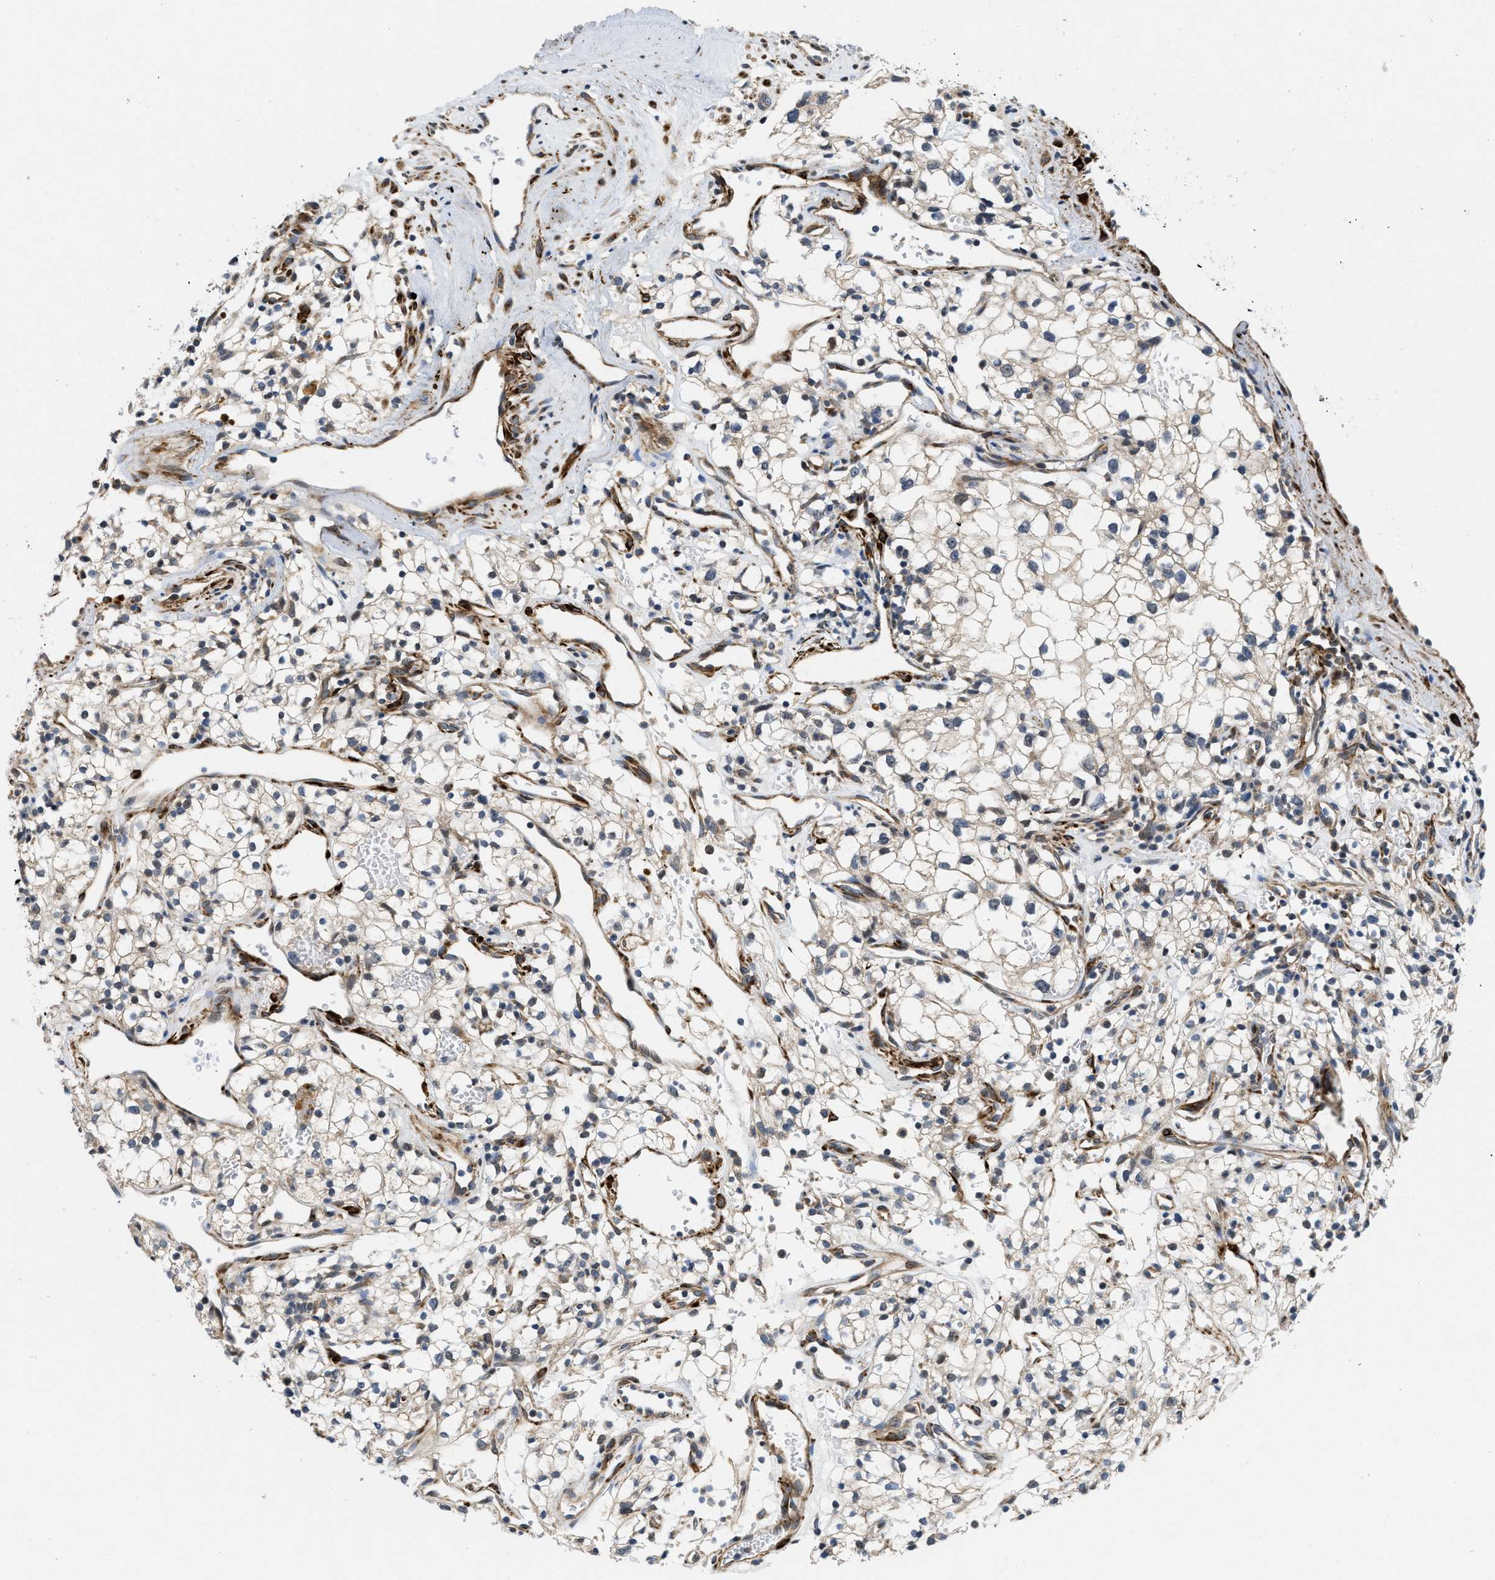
{"staining": {"intensity": "weak", "quantity": "<25%", "location": "cytoplasmic/membranous"}, "tissue": "renal cancer", "cell_type": "Tumor cells", "image_type": "cancer", "snomed": [{"axis": "morphology", "description": "Adenocarcinoma, NOS"}, {"axis": "topography", "description": "Kidney"}], "caption": "Tumor cells are negative for brown protein staining in renal cancer (adenocarcinoma).", "gene": "ZNF599", "patient": {"sex": "male", "age": 59}}